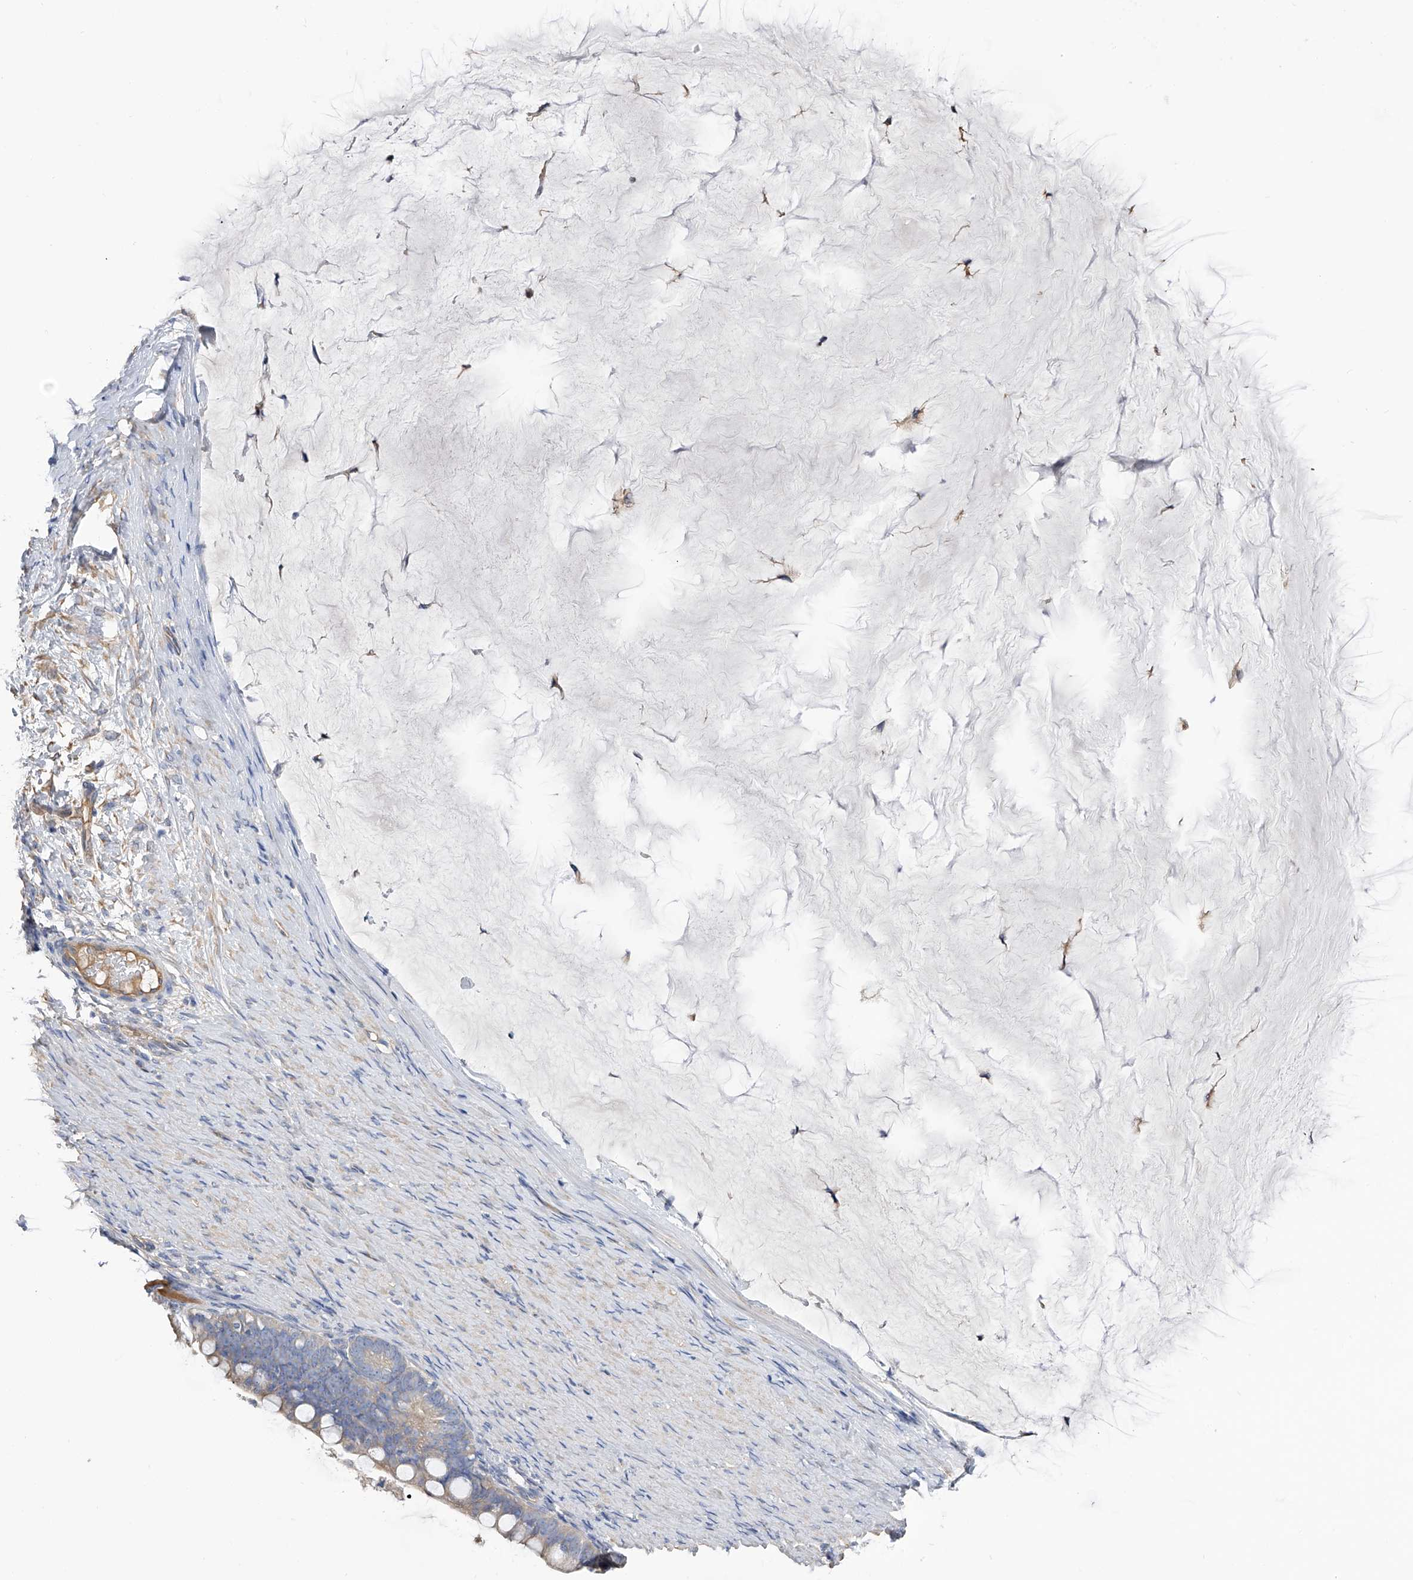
{"staining": {"intensity": "weak", "quantity": ">75%", "location": "cytoplasmic/membranous"}, "tissue": "ovarian cancer", "cell_type": "Tumor cells", "image_type": "cancer", "snomed": [{"axis": "morphology", "description": "Cystadenocarcinoma, mucinous, NOS"}, {"axis": "topography", "description": "Ovary"}], "caption": "Immunohistochemistry micrograph of human ovarian cancer stained for a protein (brown), which displays low levels of weak cytoplasmic/membranous staining in approximately >75% of tumor cells.", "gene": "RWDD2A", "patient": {"sex": "female", "age": 61}}